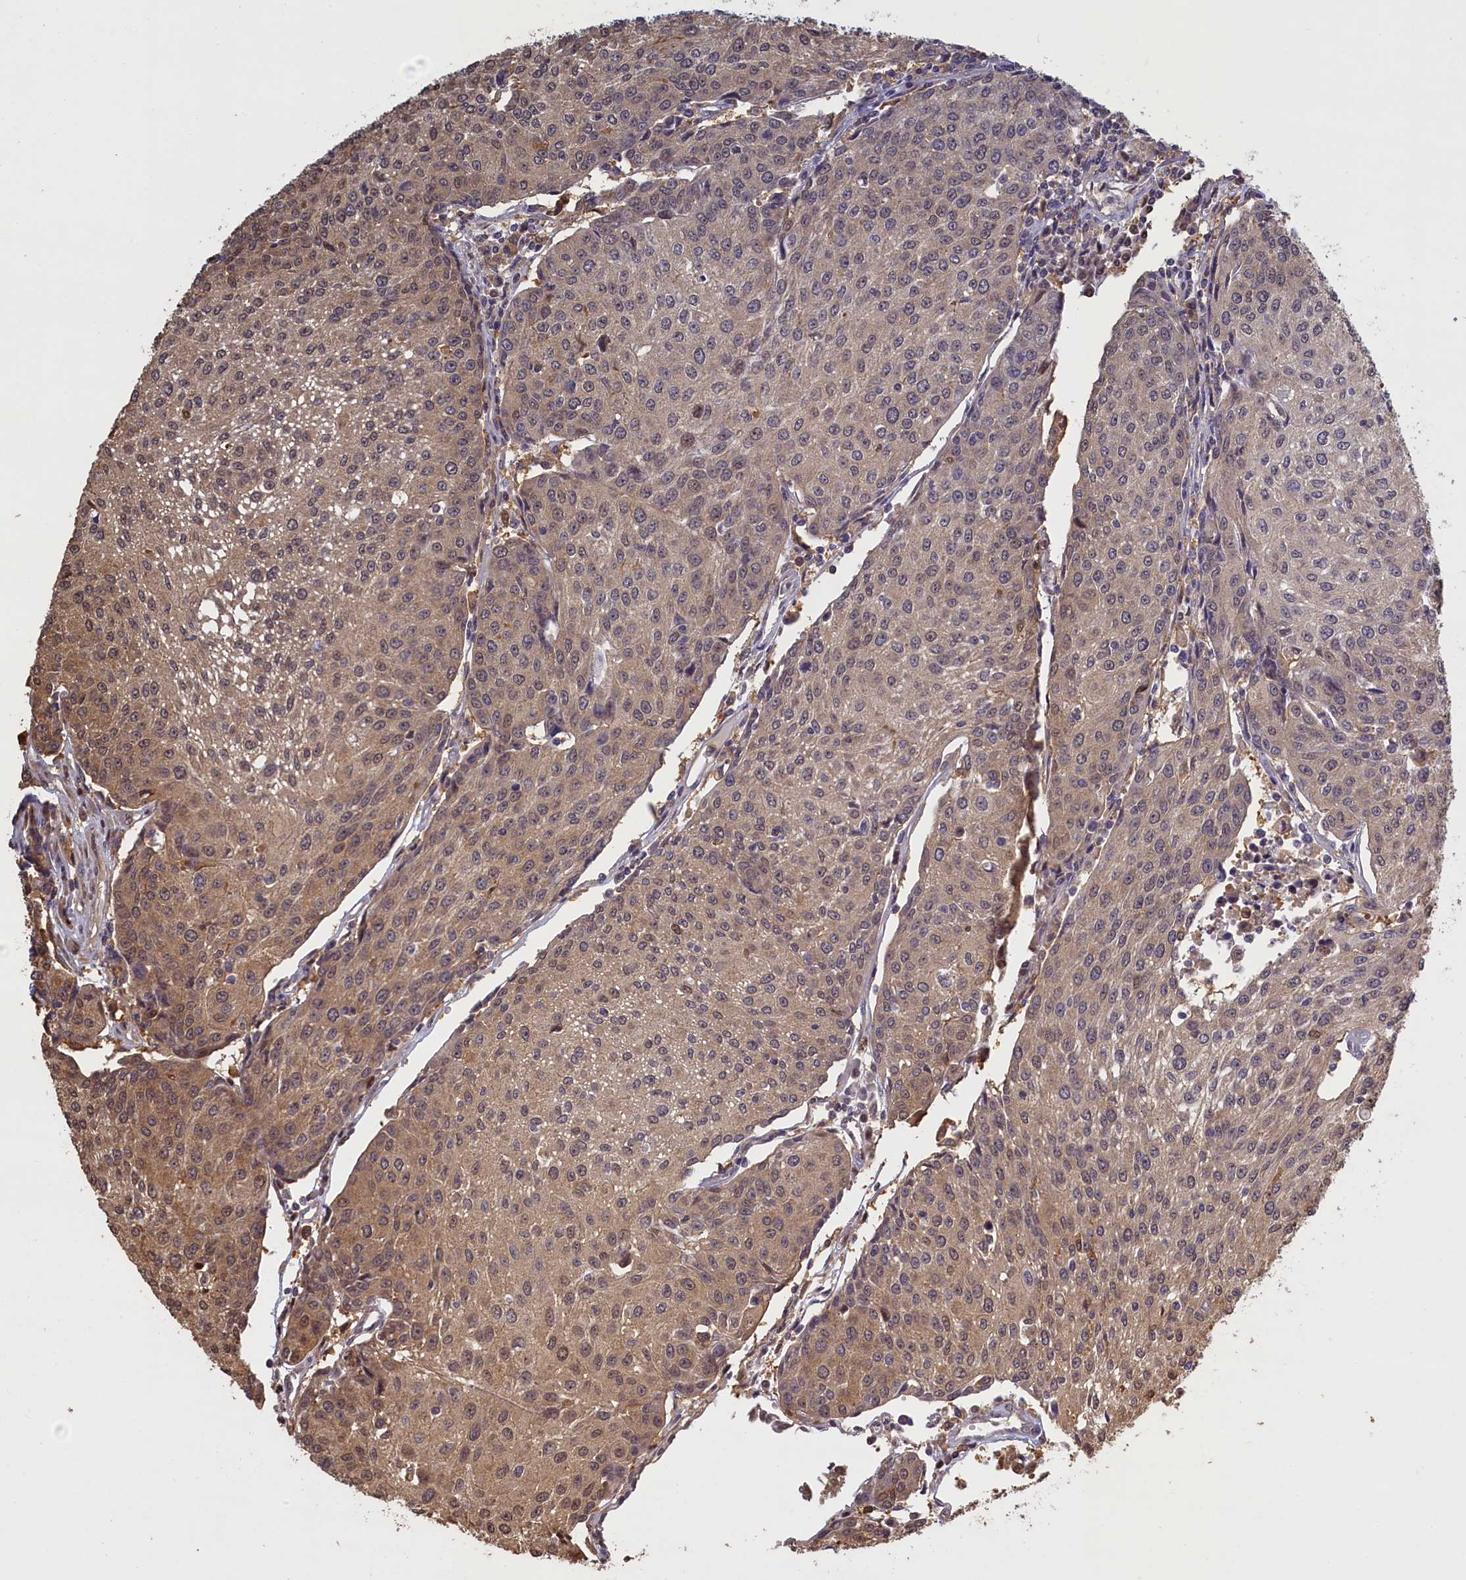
{"staining": {"intensity": "weak", "quantity": ">75%", "location": "cytoplasmic/membranous,nuclear"}, "tissue": "urothelial cancer", "cell_type": "Tumor cells", "image_type": "cancer", "snomed": [{"axis": "morphology", "description": "Urothelial carcinoma, High grade"}, {"axis": "topography", "description": "Urinary bladder"}], "caption": "Weak cytoplasmic/membranous and nuclear staining for a protein is present in approximately >75% of tumor cells of high-grade urothelial carcinoma using immunohistochemistry (IHC).", "gene": "UCHL3", "patient": {"sex": "female", "age": 85}}